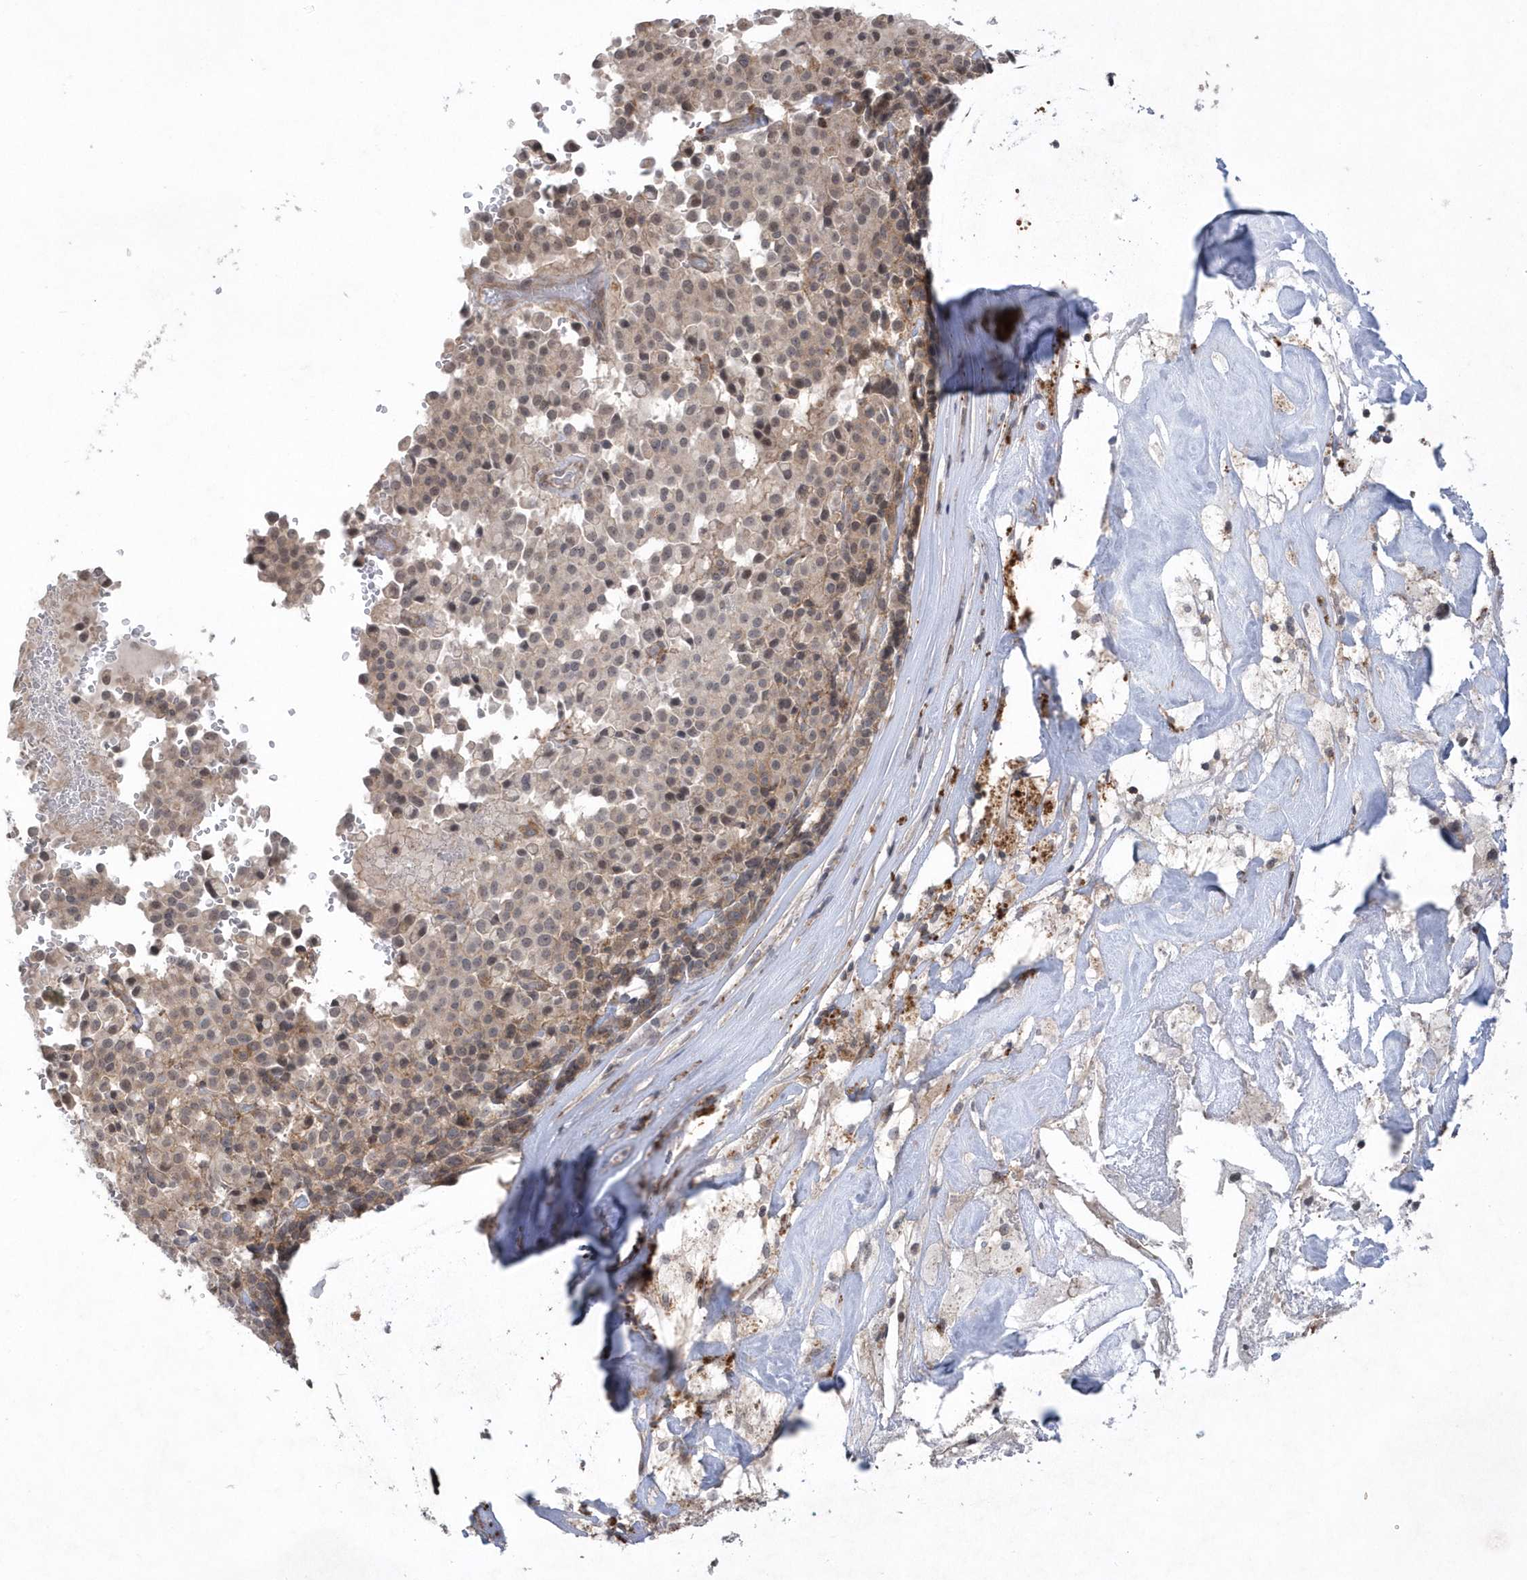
{"staining": {"intensity": "weak", "quantity": "<25%", "location": "cytoplasmic/membranous"}, "tissue": "pancreatic cancer", "cell_type": "Tumor cells", "image_type": "cancer", "snomed": [{"axis": "morphology", "description": "Adenocarcinoma, NOS"}, {"axis": "topography", "description": "Pancreas"}], "caption": "Histopathology image shows no protein expression in tumor cells of pancreatic cancer tissue. (DAB immunohistochemistry, high magnification).", "gene": "CRIP3", "patient": {"sex": "male", "age": 65}}